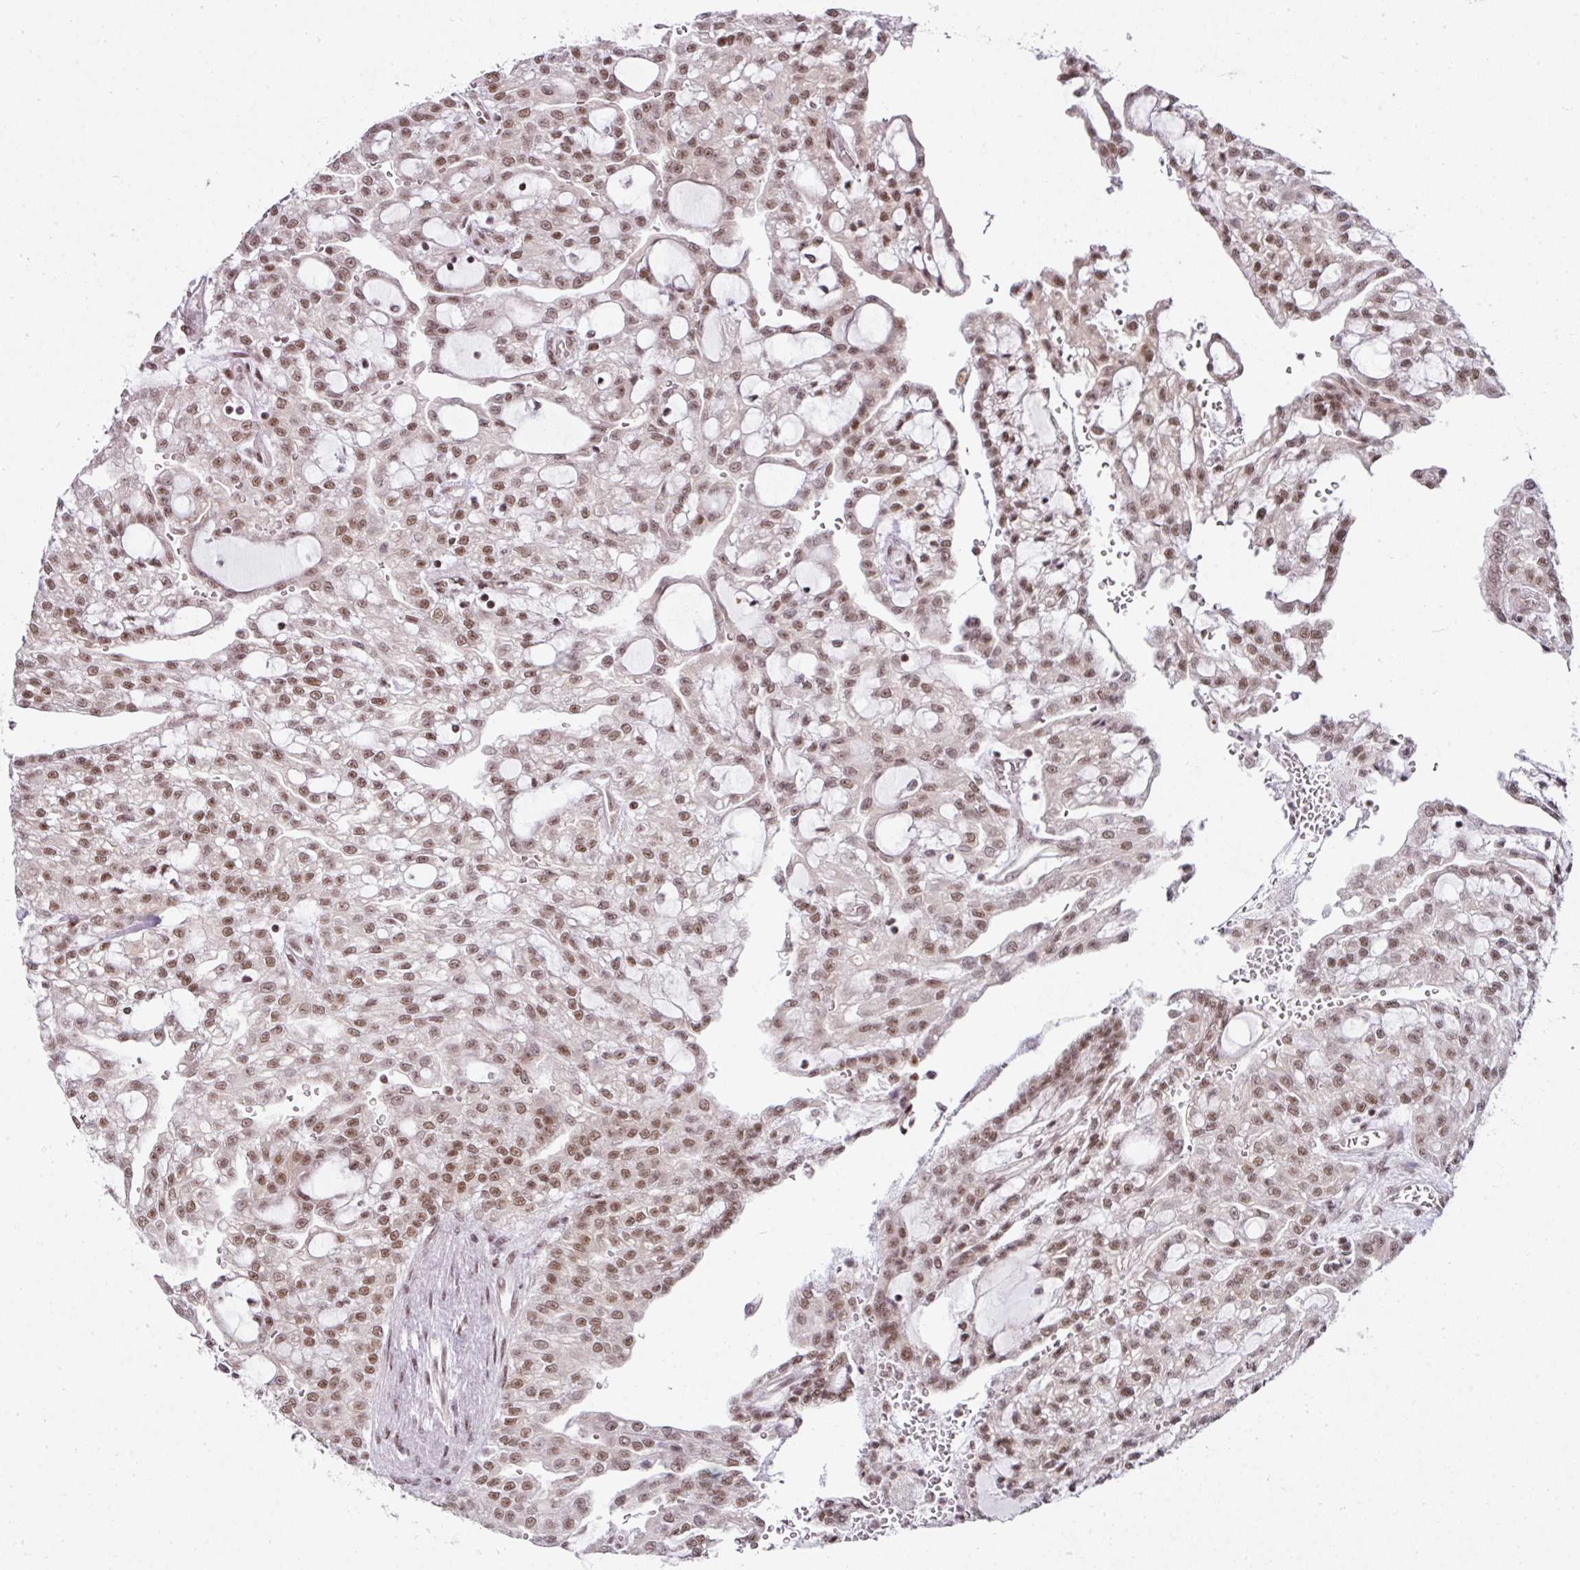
{"staining": {"intensity": "moderate", "quantity": ">75%", "location": "nuclear"}, "tissue": "renal cancer", "cell_type": "Tumor cells", "image_type": "cancer", "snomed": [{"axis": "morphology", "description": "Adenocarcinoma, NOS"}, {"axis": "topography", "description": "Kidney"}], "caption": "An image of human renal adenocarcinoma stained for a protein displays moderate nuclear brown staining in tumor cells.", "gene": "NFYA", "patient": {"sex": "male", "age": 63}}